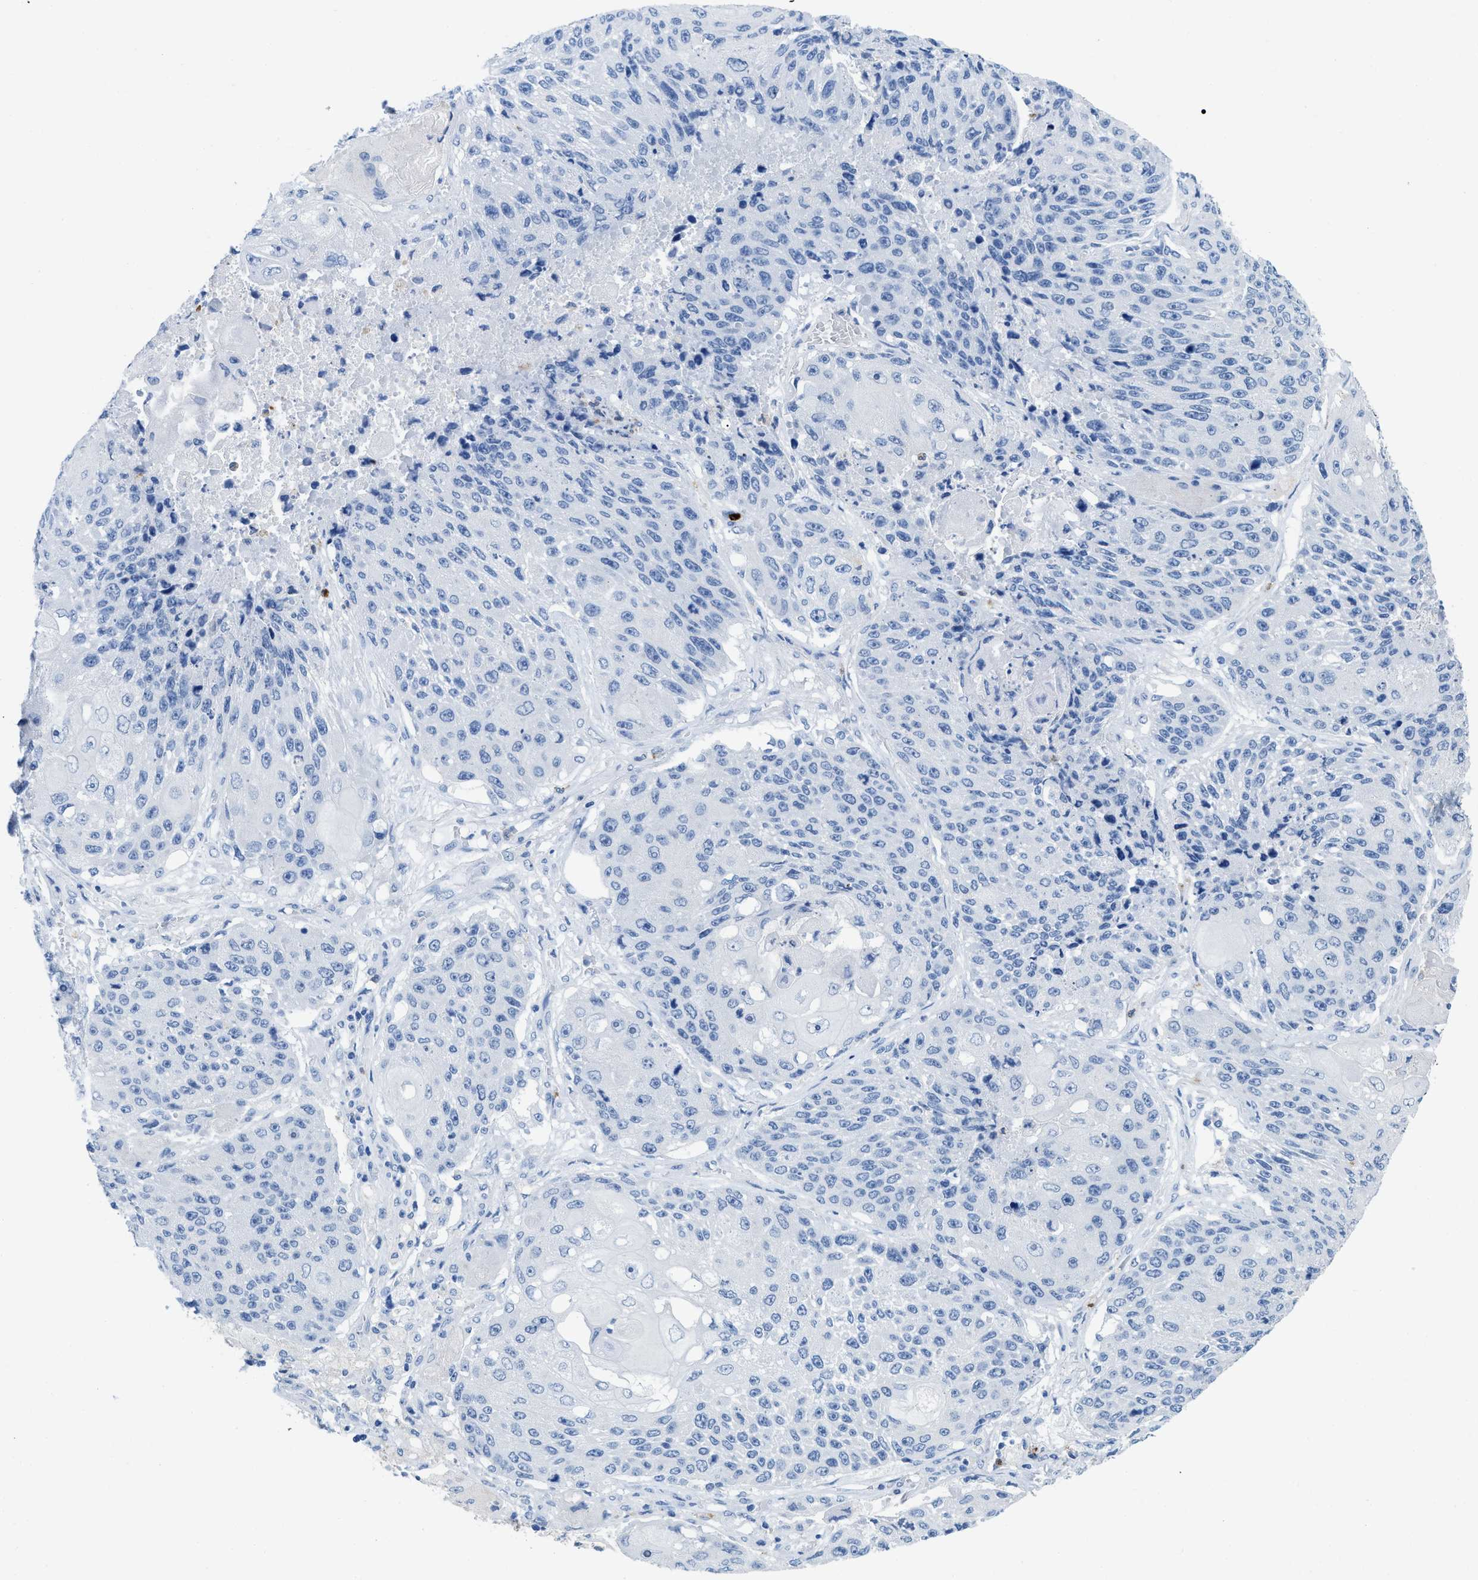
{"staining": {"intensity": "negative", "quantity": "none", "location": "none"}, "tissue": "lung cancer", "cell_type": "Tumor cells", "image_type": "cancer", "snomed": [{"axis": "morphology", "description": "Squamous cell carcinoma, NOS"}, {"axis": "topography", "description": "Lung"}], "caption": "This is an IHC photomicrograph of human lung cancer. There is no staining in tumor cells.", "gene": "CR1", "patient": {"sex": "male", "age": 61}}